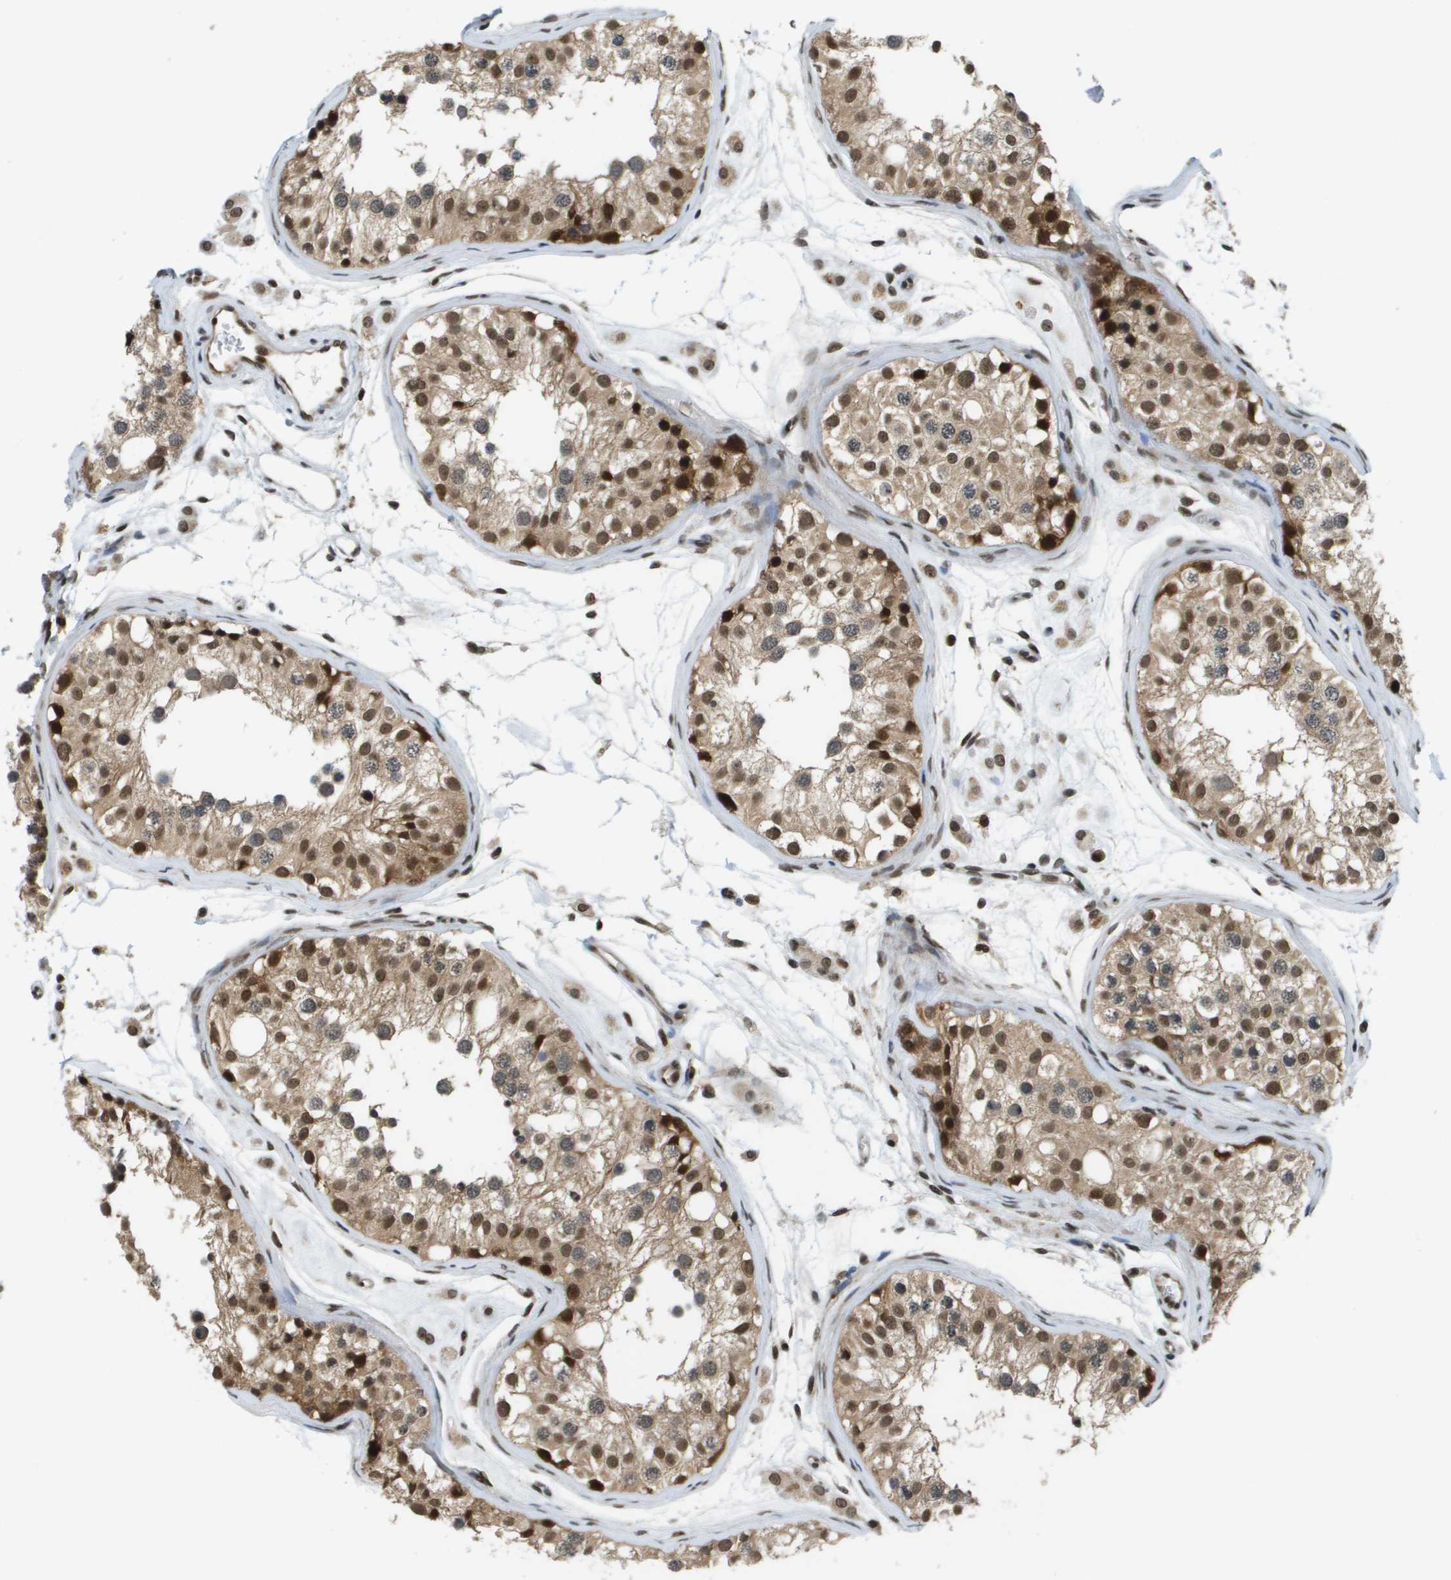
{"staining": {"intensity": "strong", "quantity": ">75%", "location": "cytoplasmic/membranous,nuclear"}, "tissue": "testis", "cell_type": "Cells in seminiferous ducts", "image_type": "normal", "snomed": [{"axis": "morphology", "description": "Normal tissue, NOS"}, {"axis": "morphology", "description": "Adenocarcinoma, metastatic, NOS"}, {"axis": "topography", "description": "Testis"}], "caption": "This is a photomicrograph of immunohistochemistry staining of normal testis, which shows strong expression in the cytoplasmic/membranous,nuclear of cells in seminiferous ducts.", "gene": "RECQL4", "patient": {"sex": "male", "age": 26}}